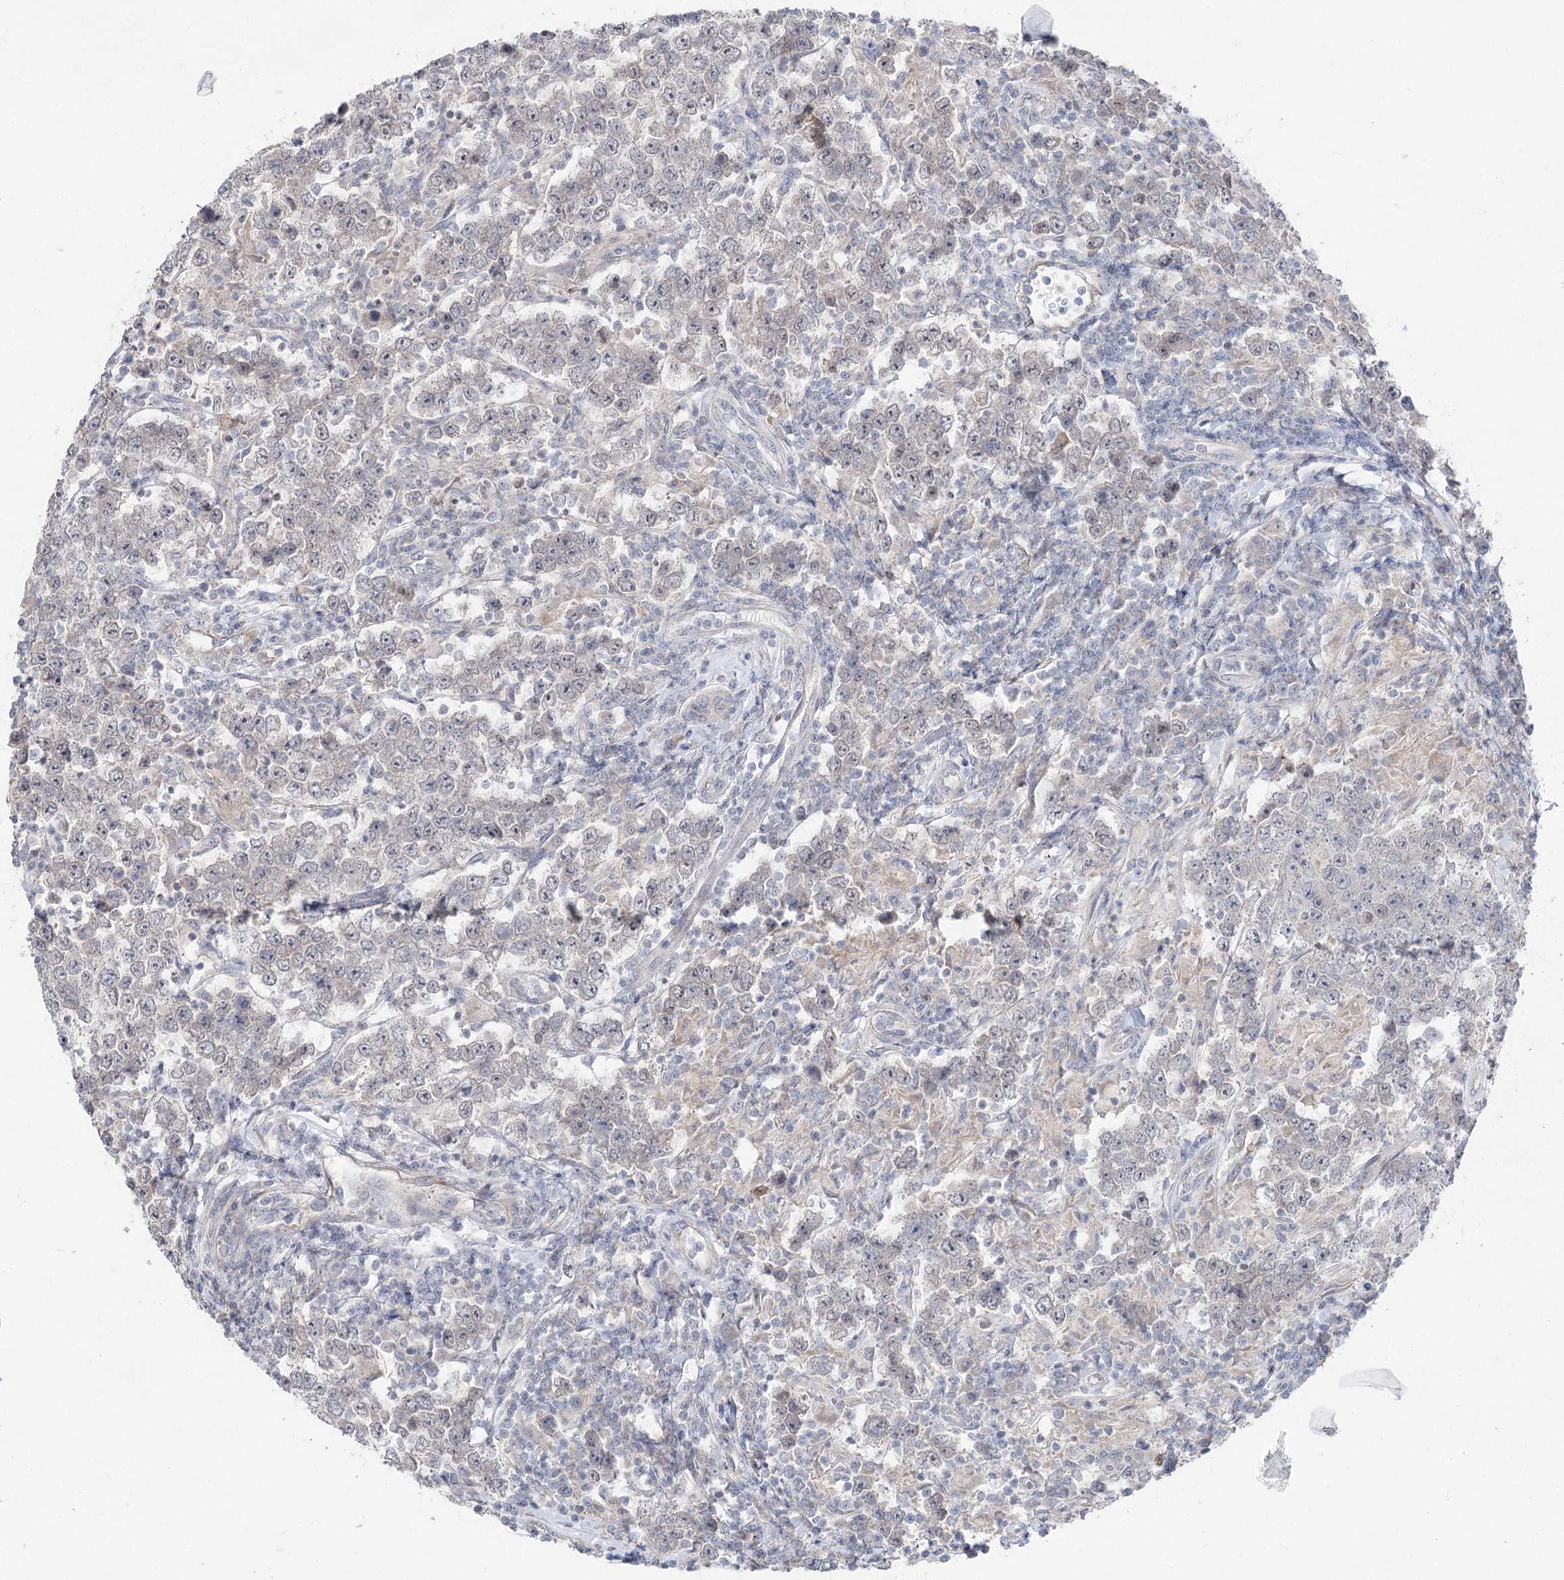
{"staining": {"intensity": "negative", "quantity": "none", "location": "none"}, "tissue": "testis cancer", "cell_type": "Tumor cells", "image_type": "cancer", "snomed": [{"axis": "morphology", "description": "Normal tissue, NOS"}, {"axis": "morphology", "description": "Urothelial carcinoma, High grade"}, {"axis": "morphology", "description": "Seminoma, NOS"}, {"axis": "morphology", "description": "Carcinoma, Embryonal, NOS"}, {"axis": "topography", "description": "Urinary bladder"}, {"axis": "topography", "description": "Testis"}], "caption": "Tumor cells show no significant protein staining in urothelial carcinoma (high-grade) (testis).", "gene": "SCN11A", "patient": {"sex": "male", "age": 41}}